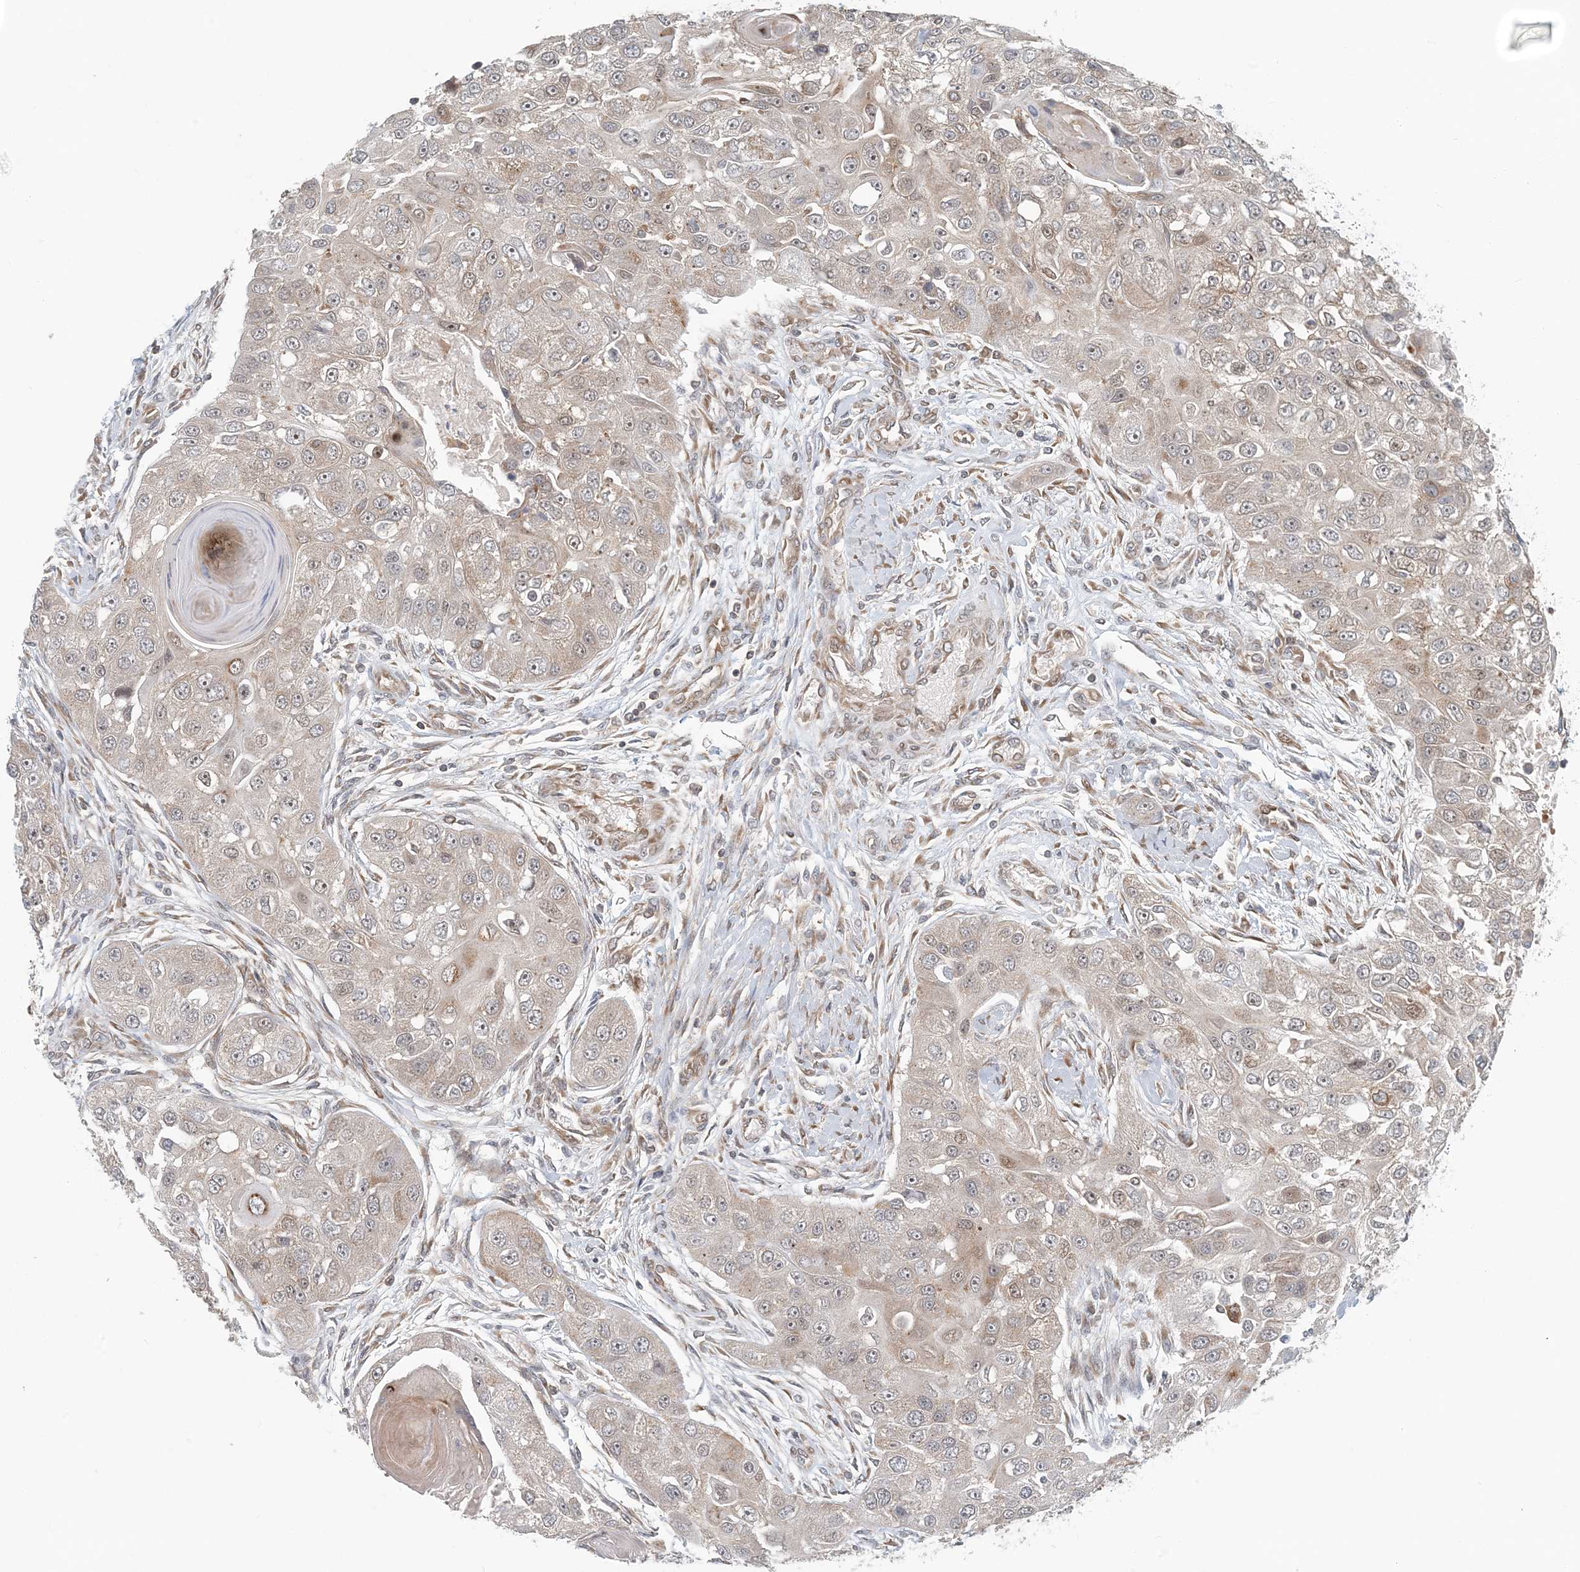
{"staining": {"intensity": "weak", "quantity": "<25%", "location": "cytoplasmic/membranous"}, "tissue": "head and neck cancer", "cell_type": "Tumor cells", "image_type": "cancer", "snomed": [{"axis": "morphology", "description": "Normal tissue, NOS"}, {"axis": "morphology", "description": "Squamous cell carcinoma, NOS"}, {"axis": "topography", "description": "Skeletal muscle"}, {"axis": "topography", "description": "Head-Neck"}], "caption": "Protein analysis of head and neck cancer exhibits no significant staining in tumor cells.", "gene": "ATP13A2", "patient": {"sex": "male", "age": 51}}